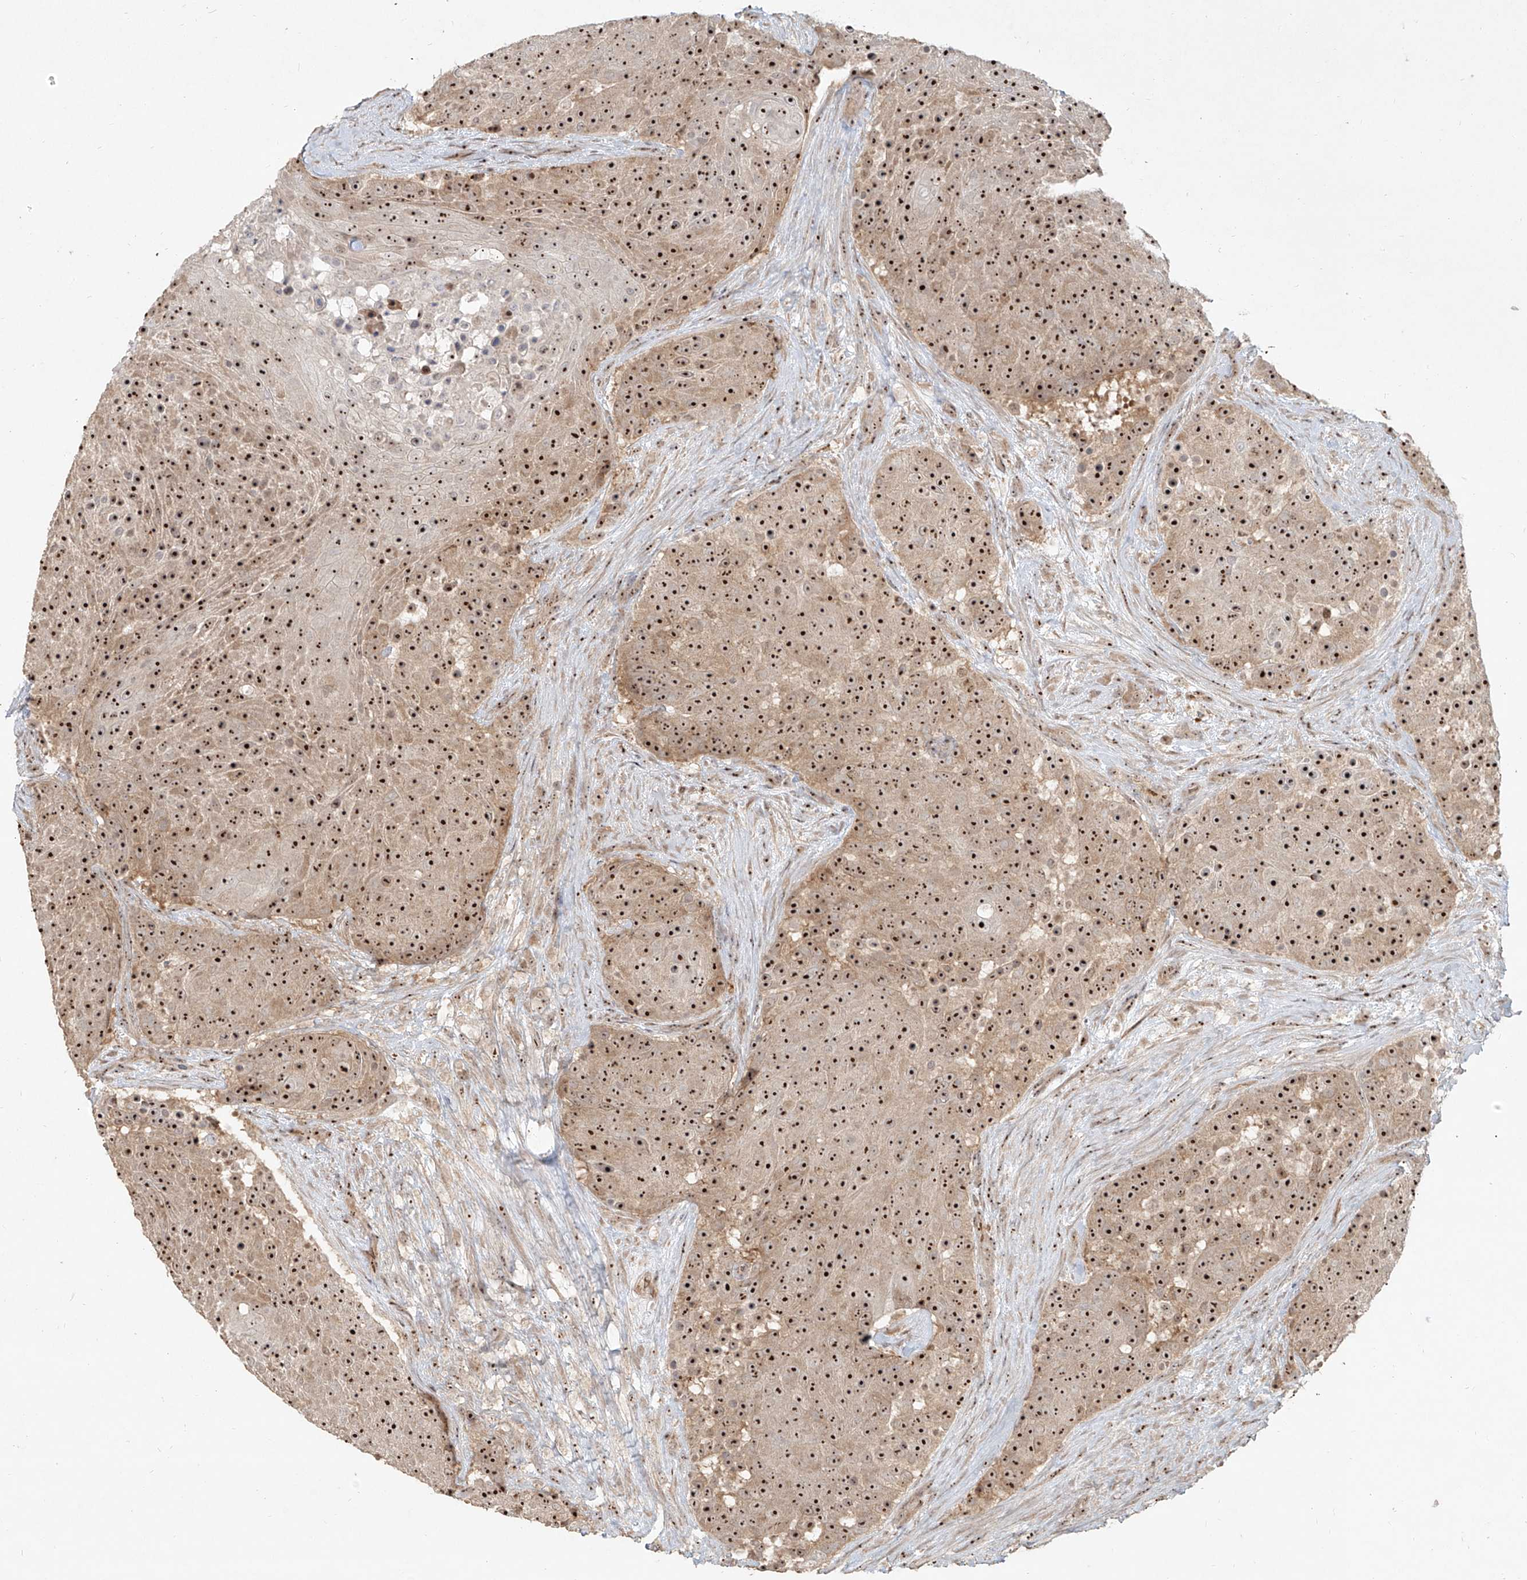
{"staining": {"intensity": "strong", "quantity": ">75%", "location": "cytoplasmic/membranous,nuclear"}, "tissue": "urothelial cancer", "cell_type": "Tumor cells", "image_type": "cancer", "snomed": [{"axis": "morphology", "description": "Urothelial carcinoma, High grade"}, {"axis": "topography", "description": "Urinary bladder"}], "caption": "Immunohistochemical staining of urothelial cancer demonstrates high levels of strong cytoplasmic/membranous and nuclear positivity in about >75% of tumor cells.", "gene": "BYSL", "patient": {"sex": "female", "age": 63}}